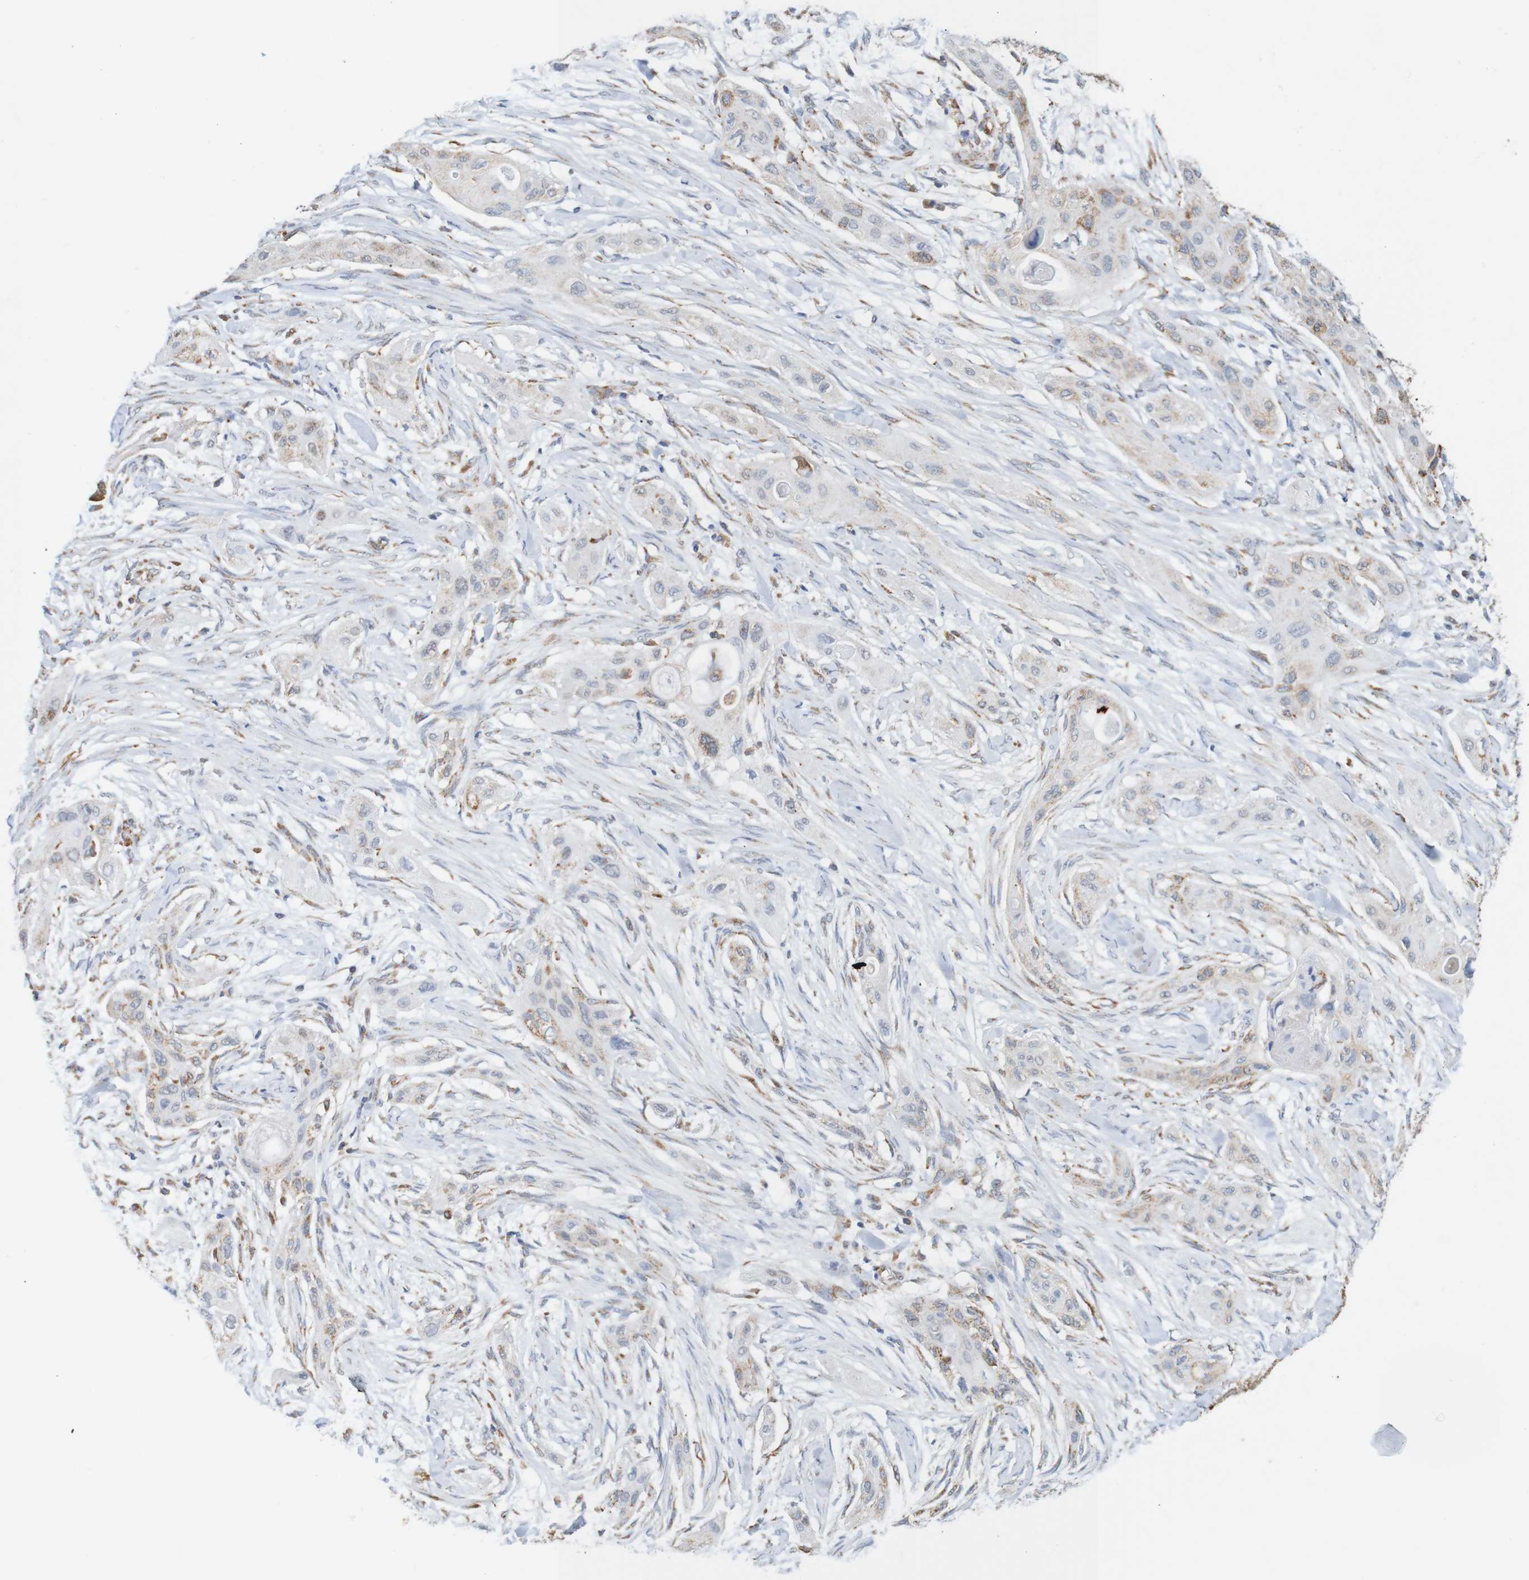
{"staining": {"intensity": "negative", "quantity": "none", "location": "none"}, "tissue": "lung cancer", "cell_type": "Tumor cells", "image_type": "cancer", "snomed": [{"axis": "morphology", "description": "Squamous cell carcinoma, NOS"}, {"axis": "topography", "description": "Lung"}], "caption": "Protein analysis of lung cancer (squamous cell carcinoma) shows no significant positivity in tumor cells.", "gene": "PDIA3", "patient": {"sex": "female", "age": 47}}